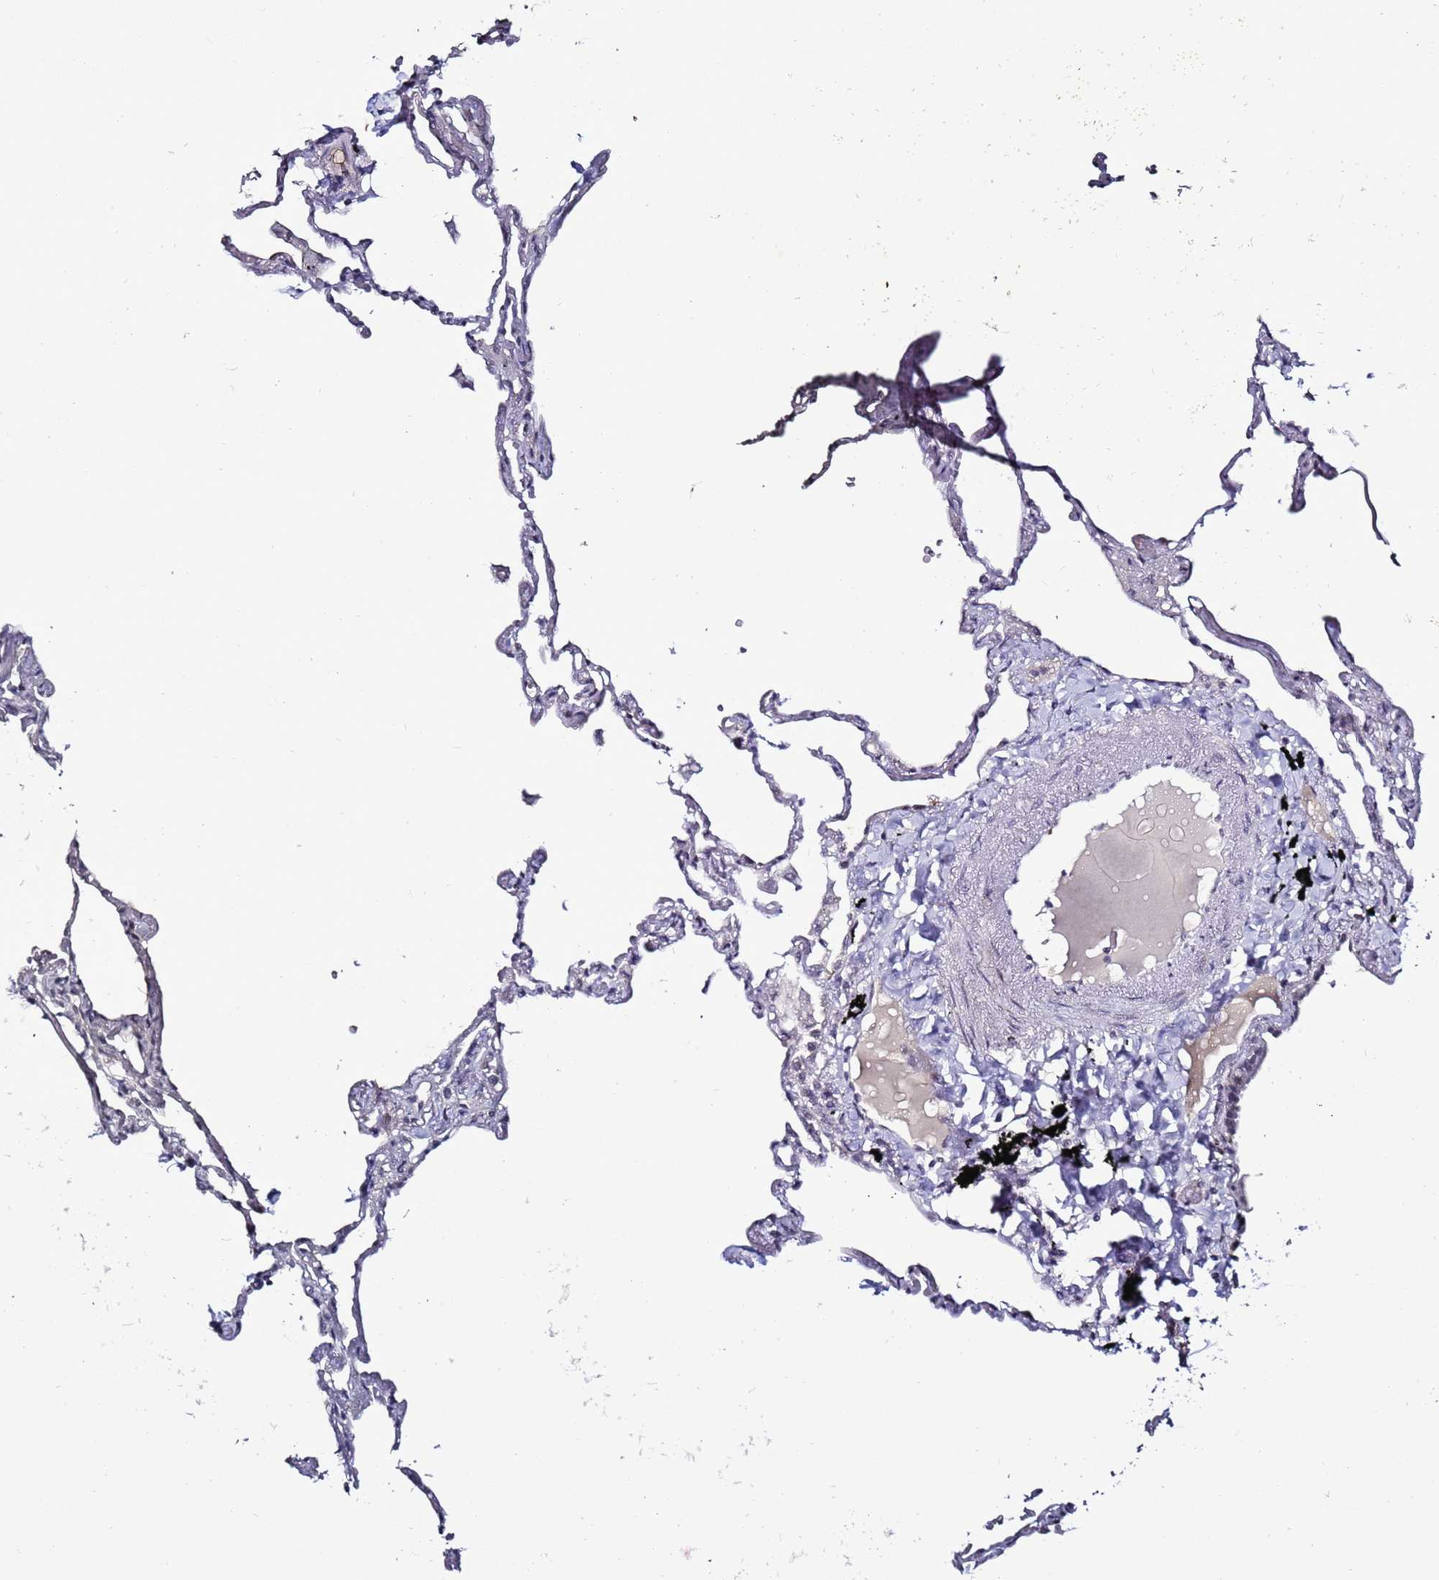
{"staining": {"intensity": "negative", "quantity": "none", "location": "none"}, "tissue": "lung", "cell_type": "Alveolar cells", "image_type": "normal", "snomed": [{"axis": "morphology", "description": "Normal tissue, NOS"}, {"axis": "topography", "description": "Lung"}], "caption": "DAB (3,3'-diaminobenzidine) immunohistochemical staining of normal lung exhibits no significant expression in alveolar cells.", "gene": "PSMA7", "patient": {"sex": "female", "age": 67}}